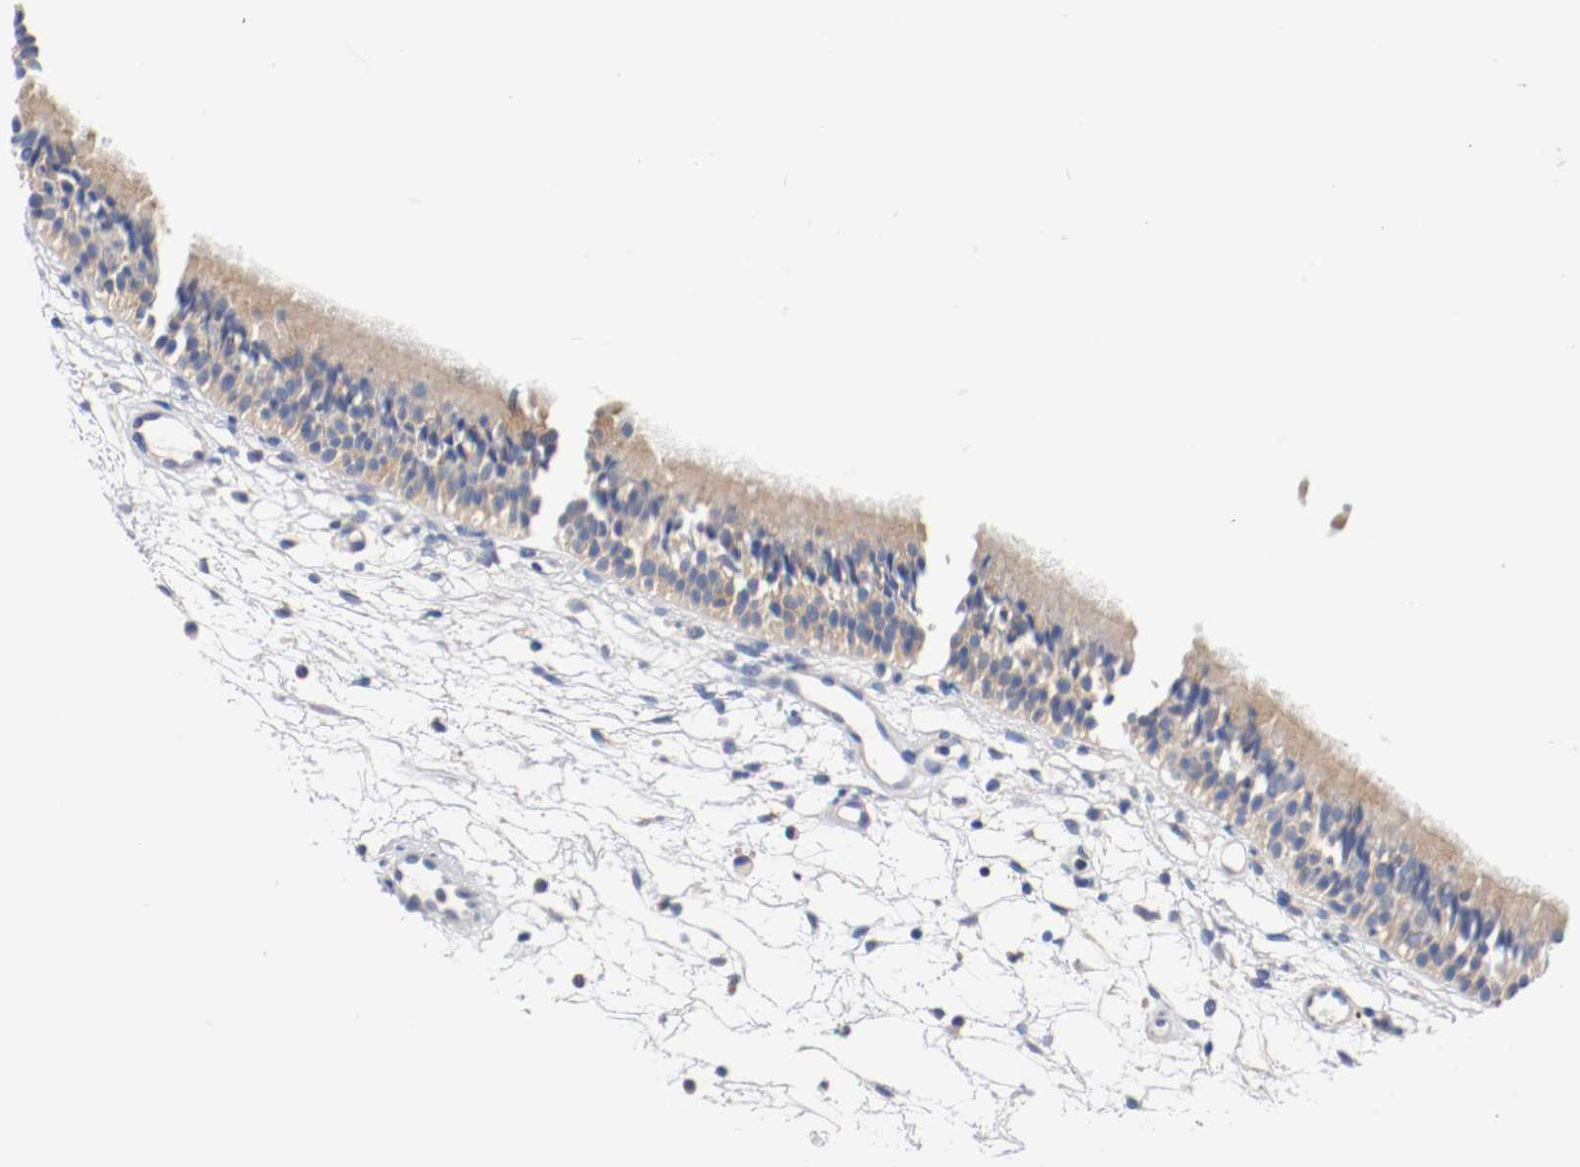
{"staining": {"intensity": "weak", "quantity": ">75%", "location": "cytoplasmic/membranous"}, "tissue": "nasopharynx", "cell_type": "Respiratory epithelial cells", "image_type": "normal", "snomed": [{"axis": "morphology", "description": "Normal tissue, NOS"}, {"axis": "topography", "description": "Nasopharynx"}], "caption": "Brown immunohistochemical staining in unremarkable human nasopharynx shows weak cytoplasmic/membranous expression in about >75% of respiratory epithelial cells.", "gene": "HGS", "patient": {"sex": "female", "age": 54}}